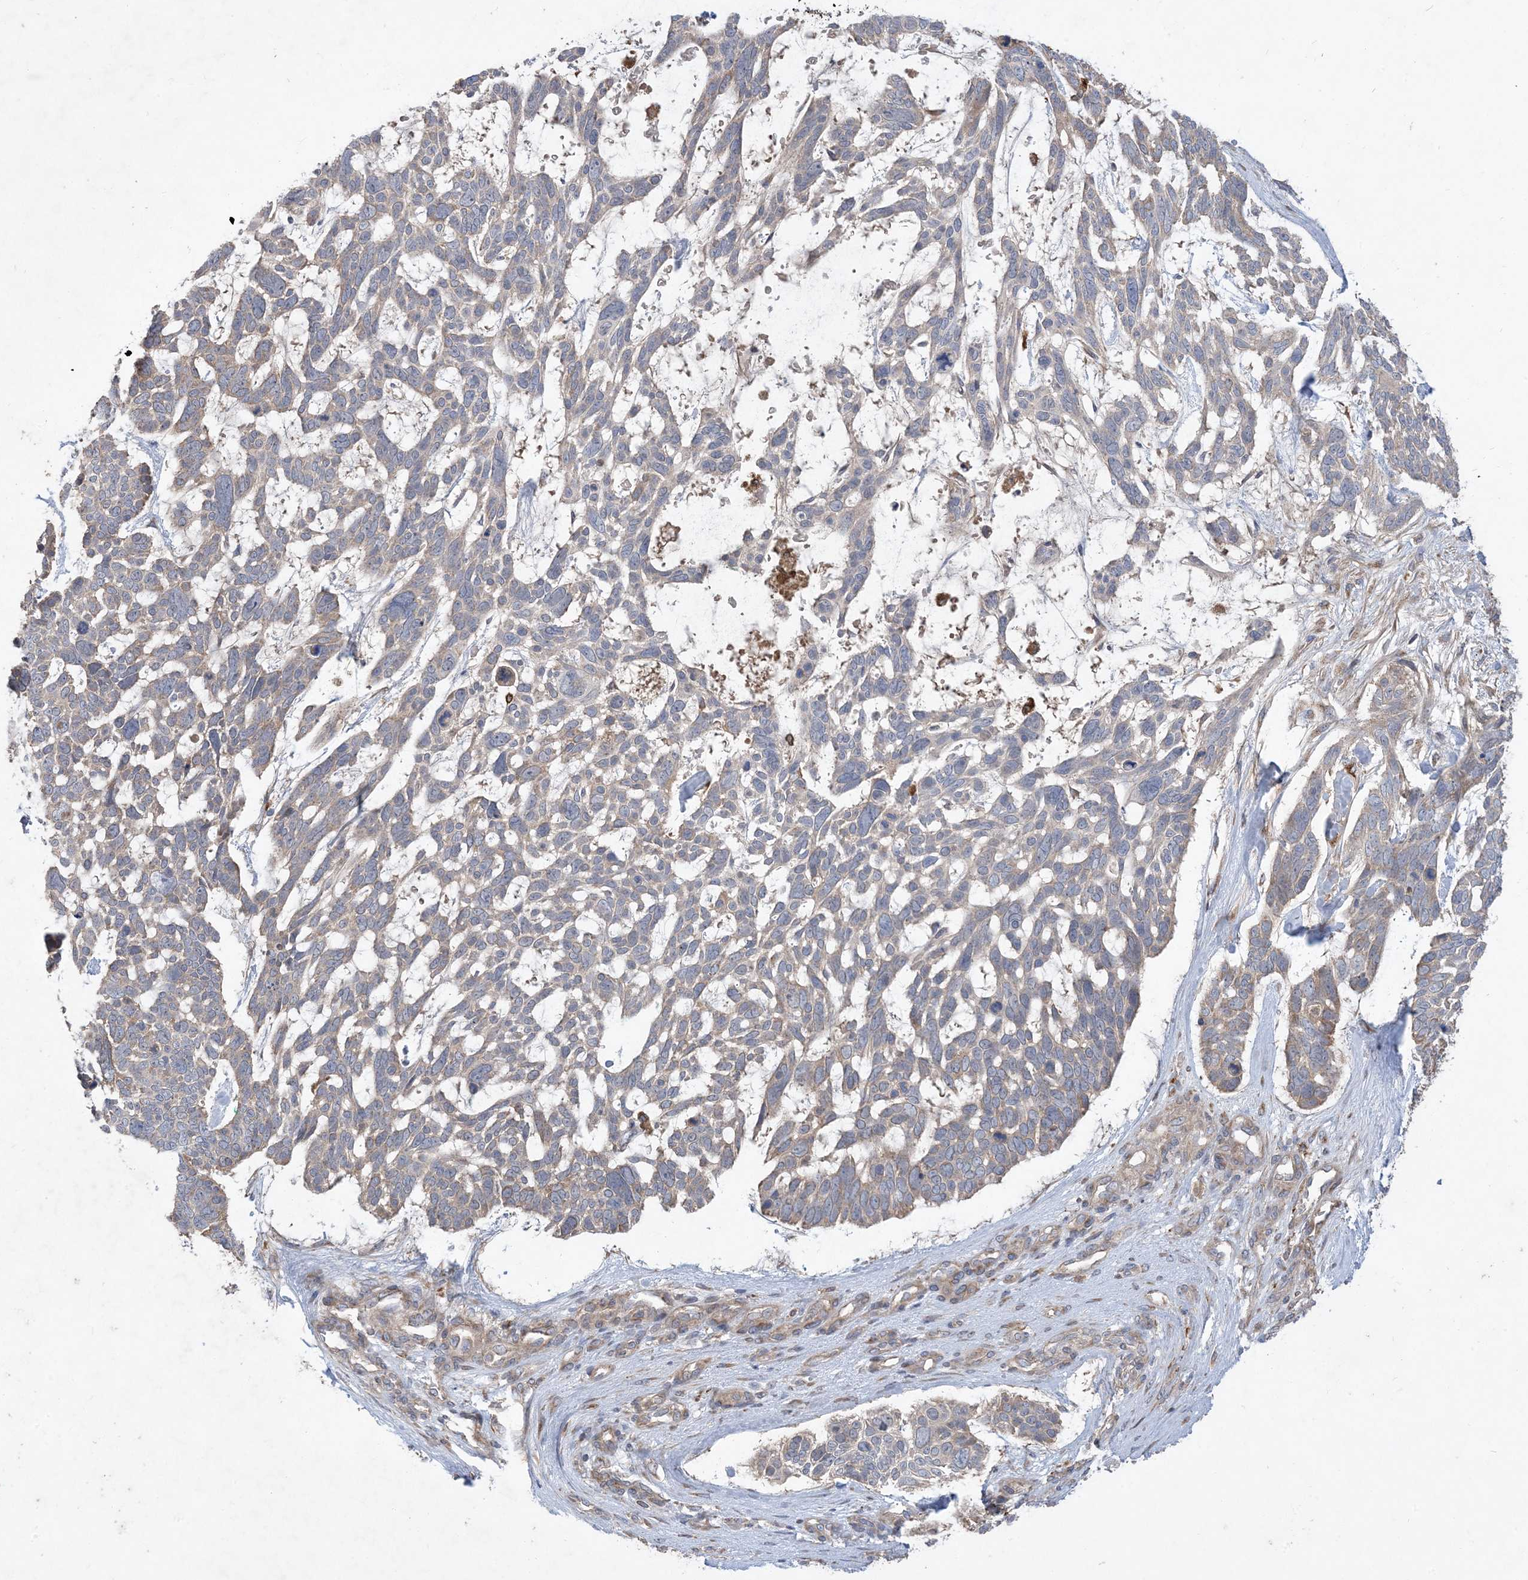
{"staining": {"intensity": "weak", "quantity": "<25%", "location": "cytoplasmic/membranous"}, "tissue": "skin cancer", "cell_type": "Tumor cells", "image_type": "cancer", "snomed": [{"axis": "morphology", "description": "Basal cell carcinoma"}, {"axis": "topography", "description": "Skin"}], "caption": "Tumor cells are negative for protein expression in human skin basal cell carcinoma.", "gene": "MASP2", "patient": {"sex": "male", "age": 88}}